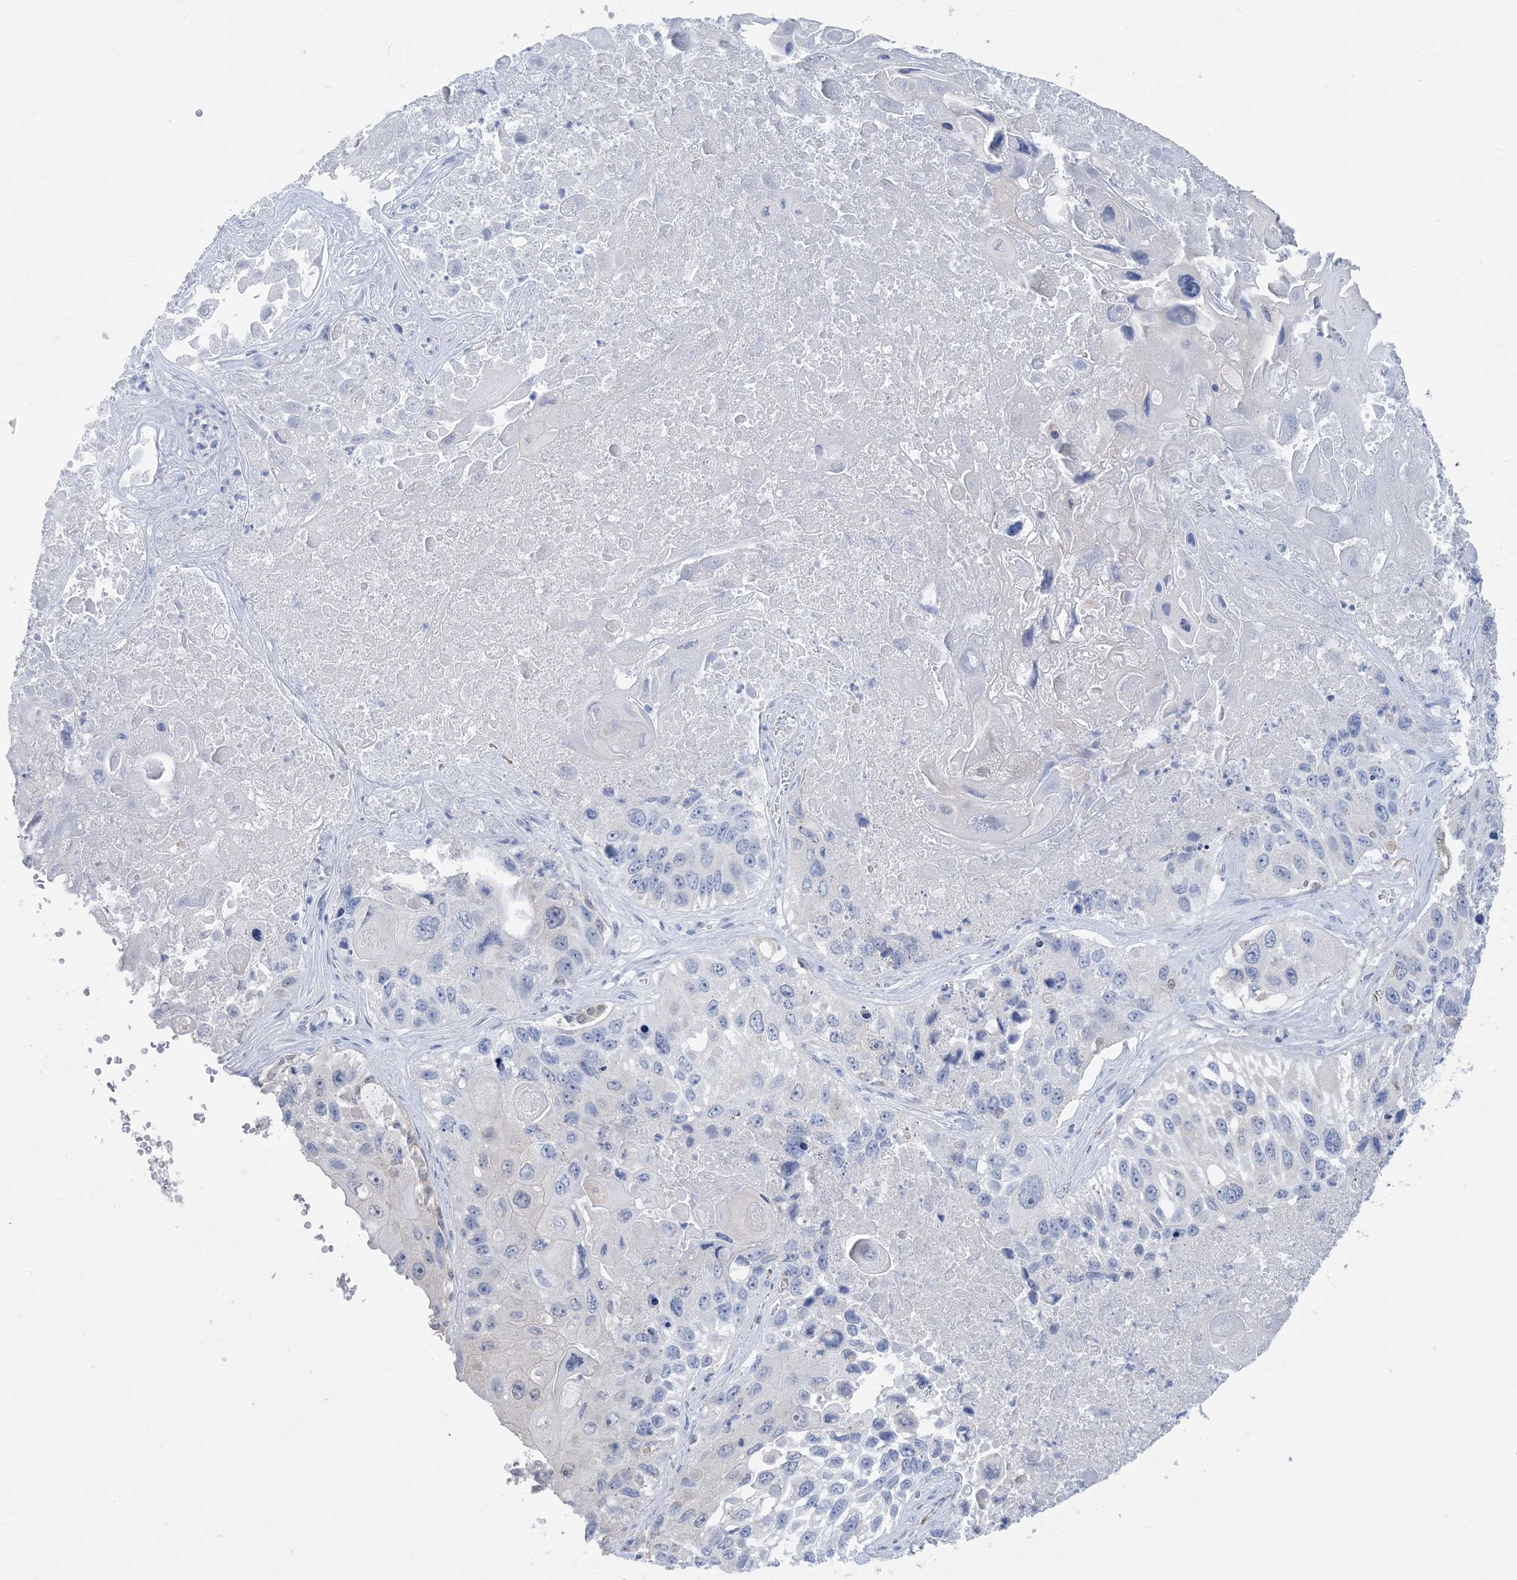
{"staining": {"intensity": "negative", "quantity": "none", "location": "none"}, "tissue": "lung cancer", "cell_type": "Tumor cells", "image_type": "cancer", "snomed": [{"axis": "morphology", "description": "Squamous cell carcinoma, NOS"}, {"axis": "topography", "description": "Lung"}], "caption": "A high-resolution histopathology image shows IHC staining of lung squamous cell carcinoma, which demonstrates no significant expression in tumor cells.", "gene": "SH3YL1", "patient": {"sex": "male", "age": 61}}